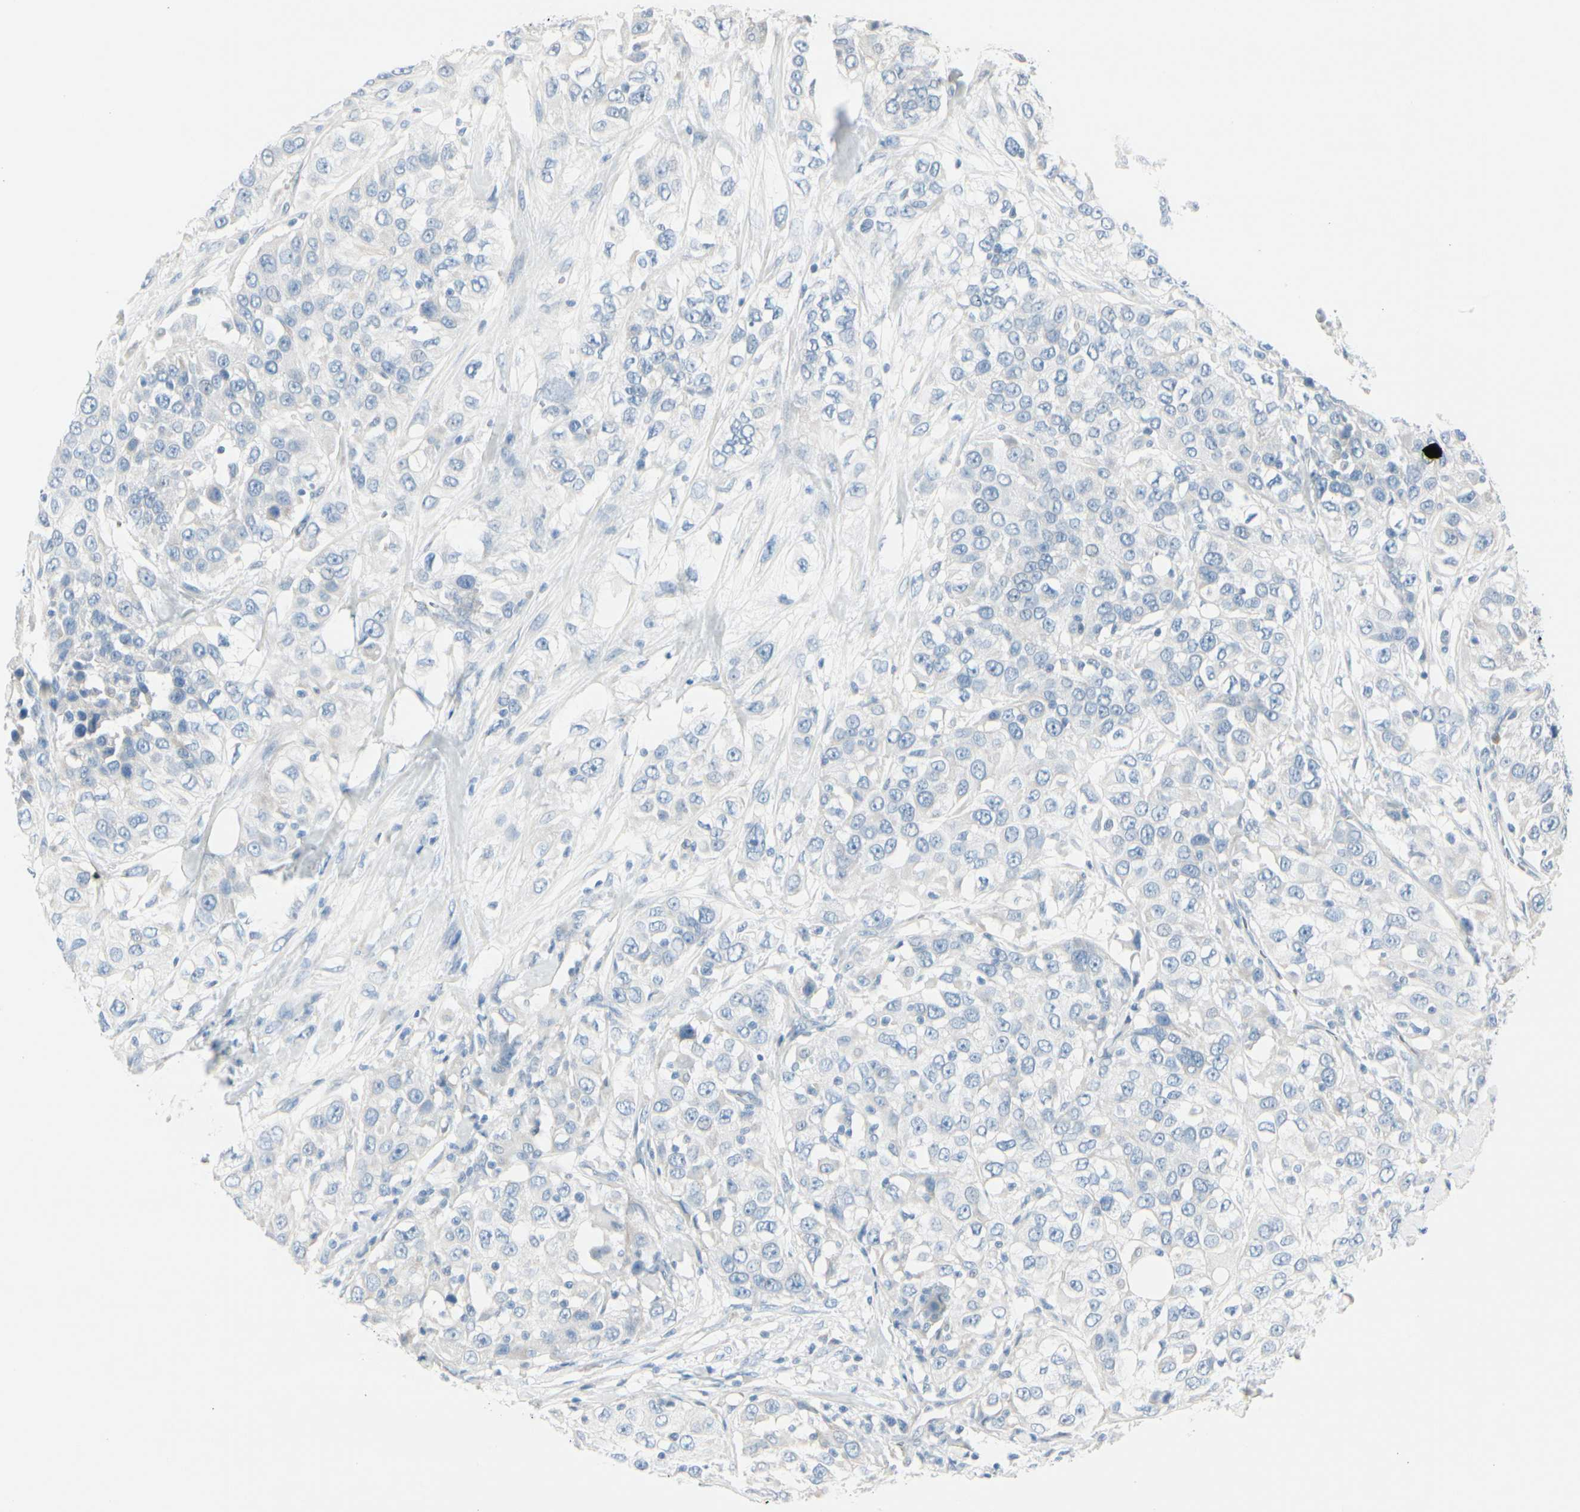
{"staining": {"intensity": "negative", "quantity": "none", "location": "none"}, "tissue": "urothelial cancer", "cell_type": "Tumor cells", "image_type": "cancer", "snomed": [{"axis": "morphology", "description": "Urothelial carcinoma, High grade"}, {"axis": "topography", "description": "Urinary bladder"}], "caption": "Immunohistochemistry histopathology image of neoplastic tissue: urothelial cancer stained with DAB (3,3'-diaminobenzidine) reveals no significant protein staining in tumor cells. (DAB immunohistochemistry (IHC), high magnification).", "gene": "CDHR5", "patient": {"sex": "female", "age": 80}}